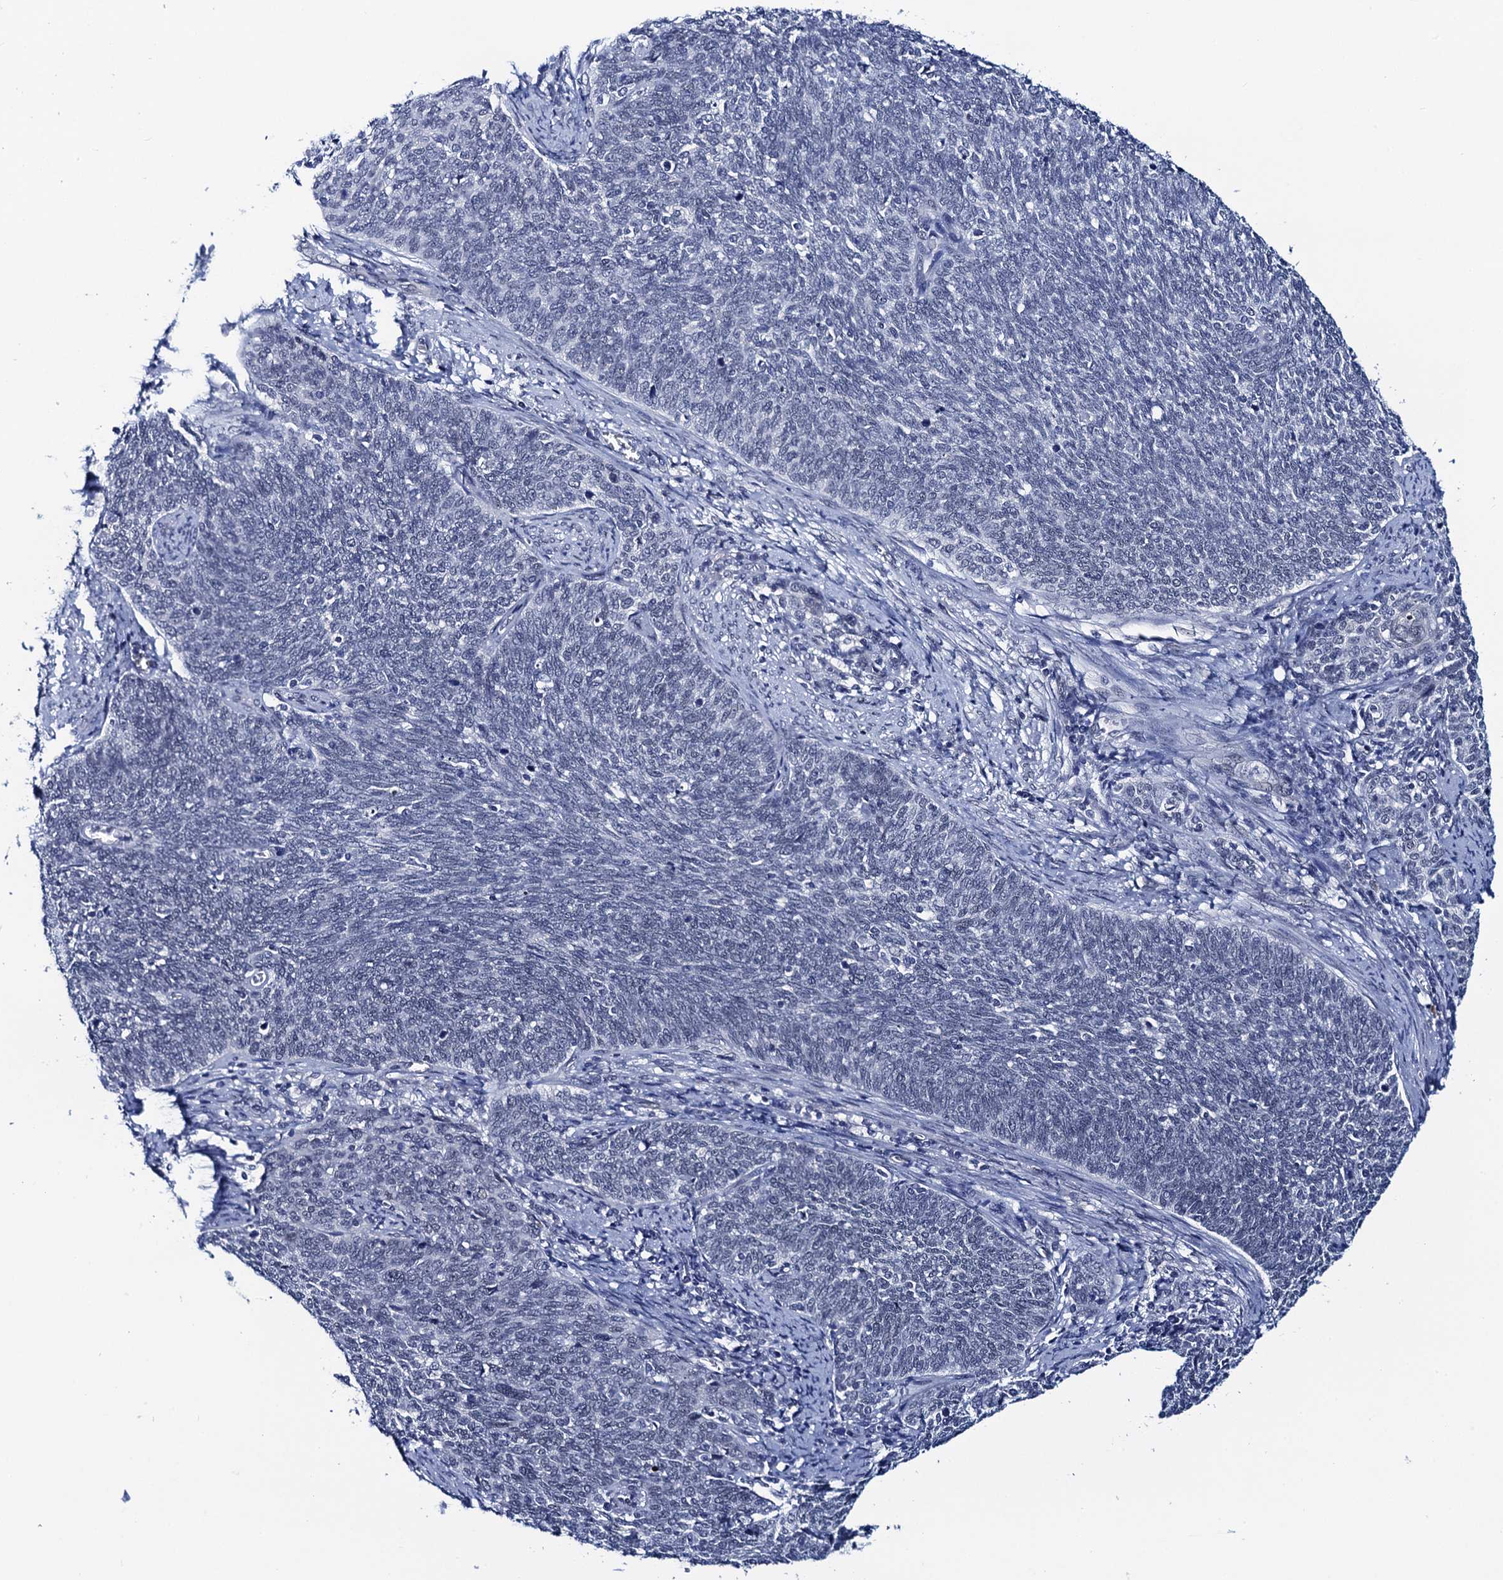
{"staining": {"intensity": "negative", "quantity": "none", "location": "none"}, "tissue": "cervical cancer", "cell_type": "Tumor cells", "image_type": "cancer", "snomed": [{"axis": "morphology", "description": "Squamous cell carcinoma, NOS"}, {"axis": "topography", "description": "Cervix"}], "caption": "Cervical squamous cell carcinoma stained for a protein using immunohistochemistry (IHC) reveals no staining tumor cells.", "gene": "C16orf87", "patient": {"sex": "female", "age": 39}}